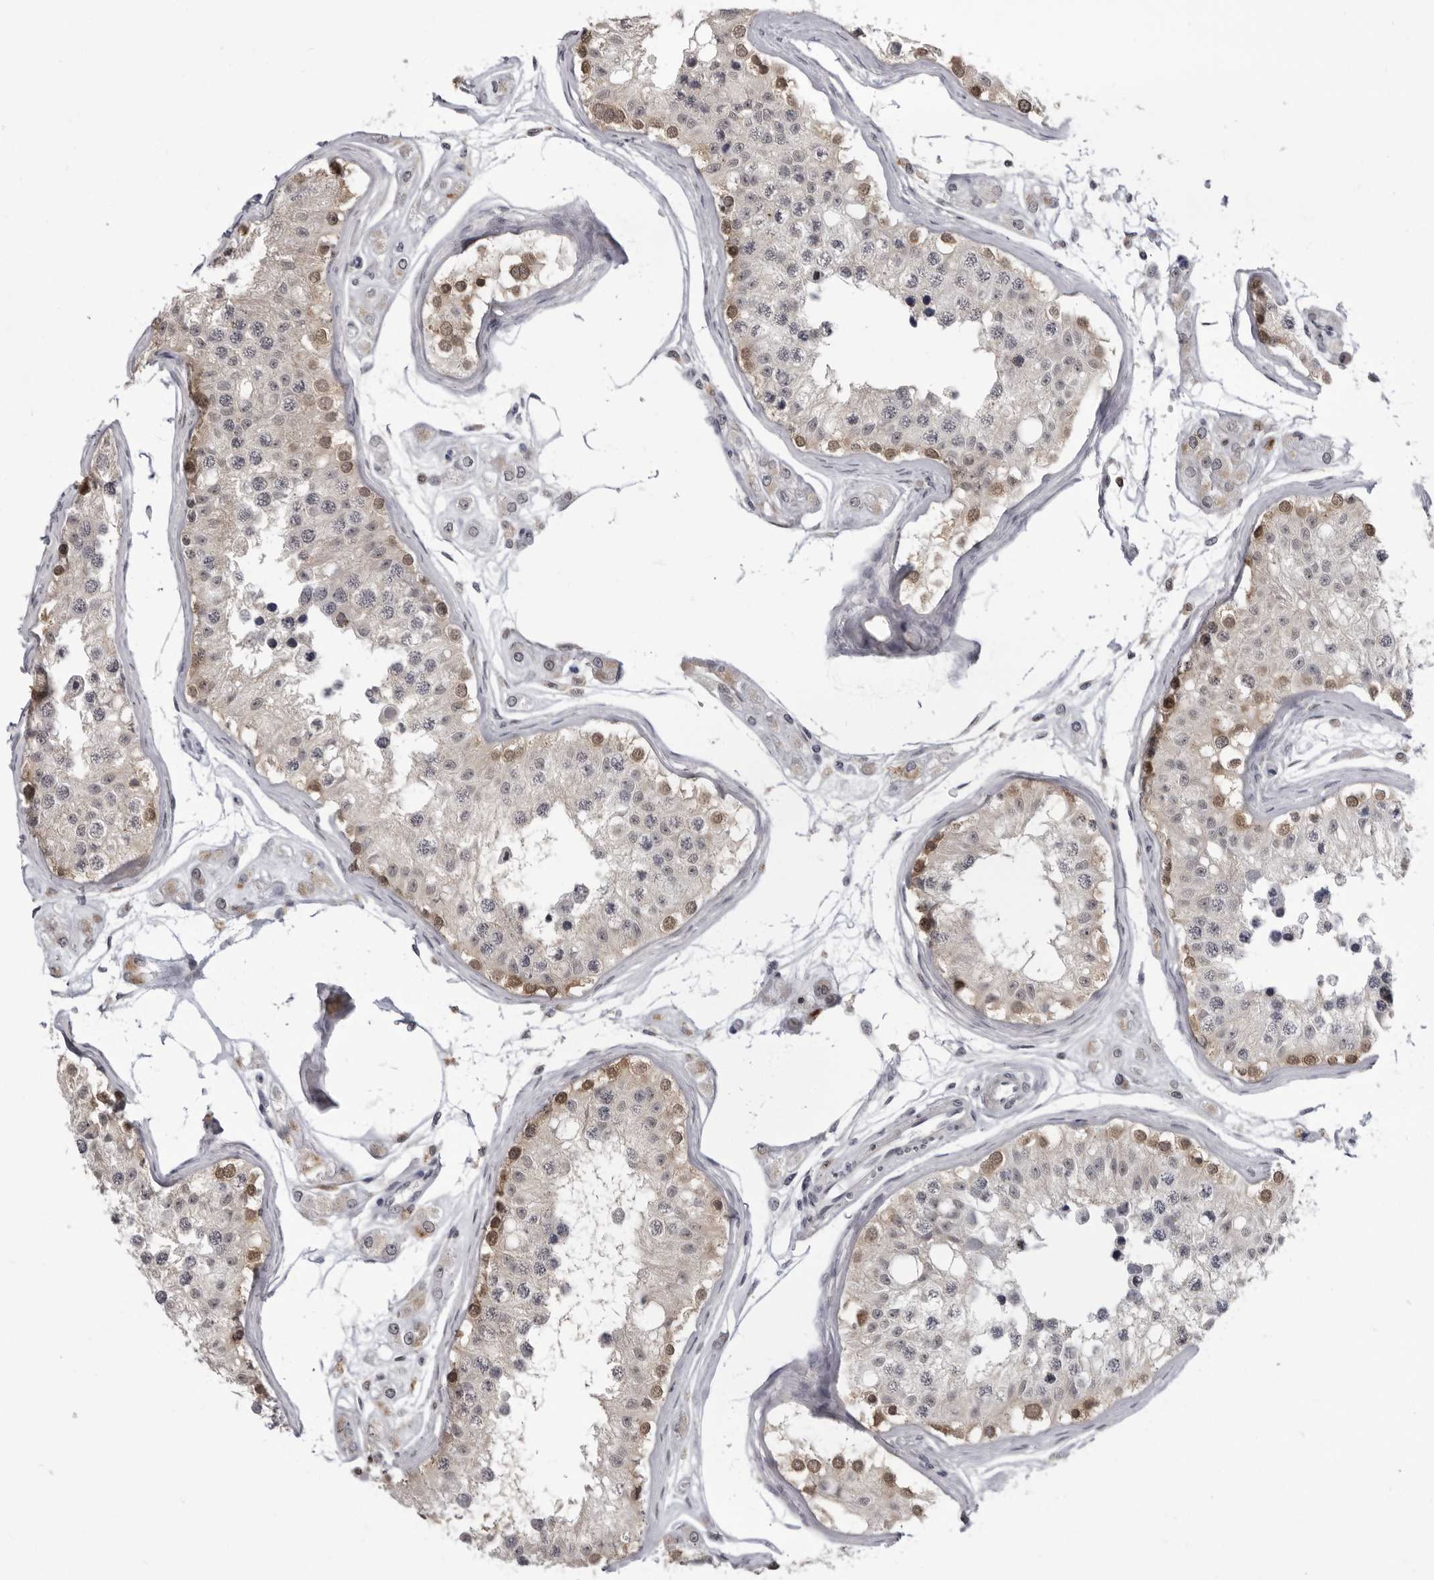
{"staining": {"intensity": "moderate", "quantity": "<25%", "location": "cytoplasmic/membranous,nuclear"}, "tissue": "testis", "cell_type": "Cells in seminiferous ducts", "image_type": "normal", "snomed": [{"axis": "morphology", "description": "Normal tissue, NOS"}, {"axis": "morphology", "description": "Adenocarcinoma, metastatic, NOS"}, {"axis": "topography", "description": "Testis"}], "caption": "The image exhibits staining of unremarkable testis, revealing moderate cytoplasmic/membranous,nuclear protein positivity (brown color) within cells in seminiferous ducts.", "gene": "PDCL3", "patient": {"sex": "male", "age": 26}}